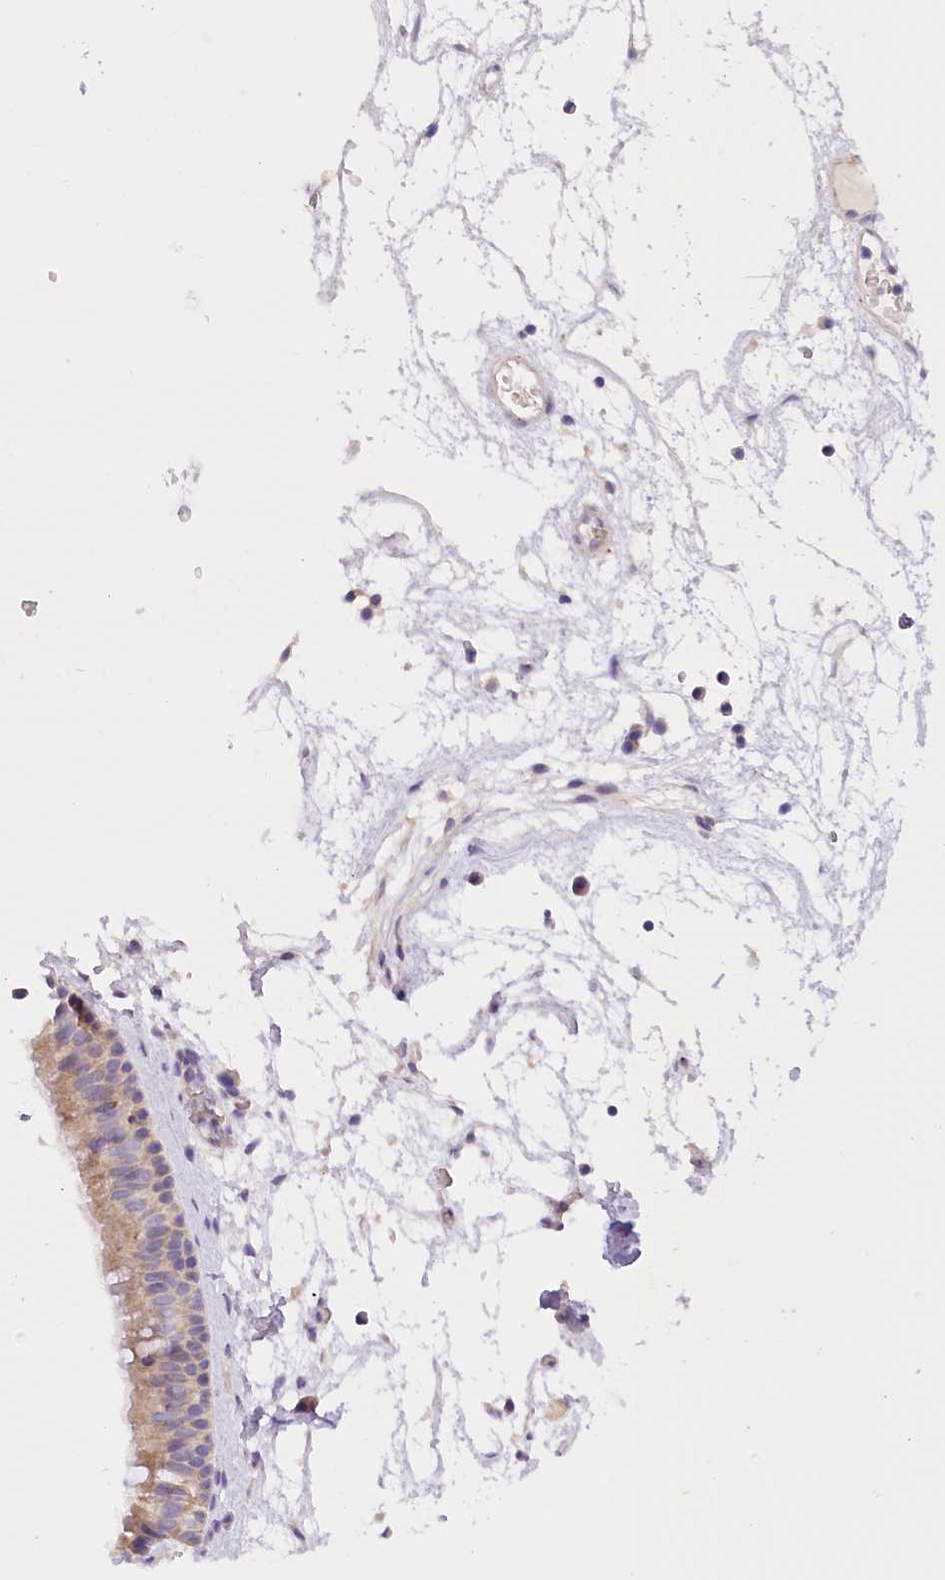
{"staining": {"intensity": "moderate", "quantity": ">75%", "location": "cytoplasmic/membranous"}, "tissue": "nasopharynx", "cell_type": "Respiratory epithelial cells", "image_type": "normal", "snomed": [{"axis": "morphology", "description": "Normal tissue, NOS"}, {"axis": "morphology", "description": "Inflammation, NOS"}, {"axis": "morphology", "description": "Malignant melanoma, Metastatic site"}, {"axis": "topography", "description": "Nasopharynx"}], "caption": "DAB (3,3'-diaminobenzidine) immunohistochemical staining of normal nasopharynx exhibits moderate cytoplasmic/membranous protein expression in approximately >75% of respiratory epithelial cells. (Brightfield microscopy of DAB IHC at high magnification).", "gene": "DCUN1D1", "patient": {"sex": "male", "age": 70}}